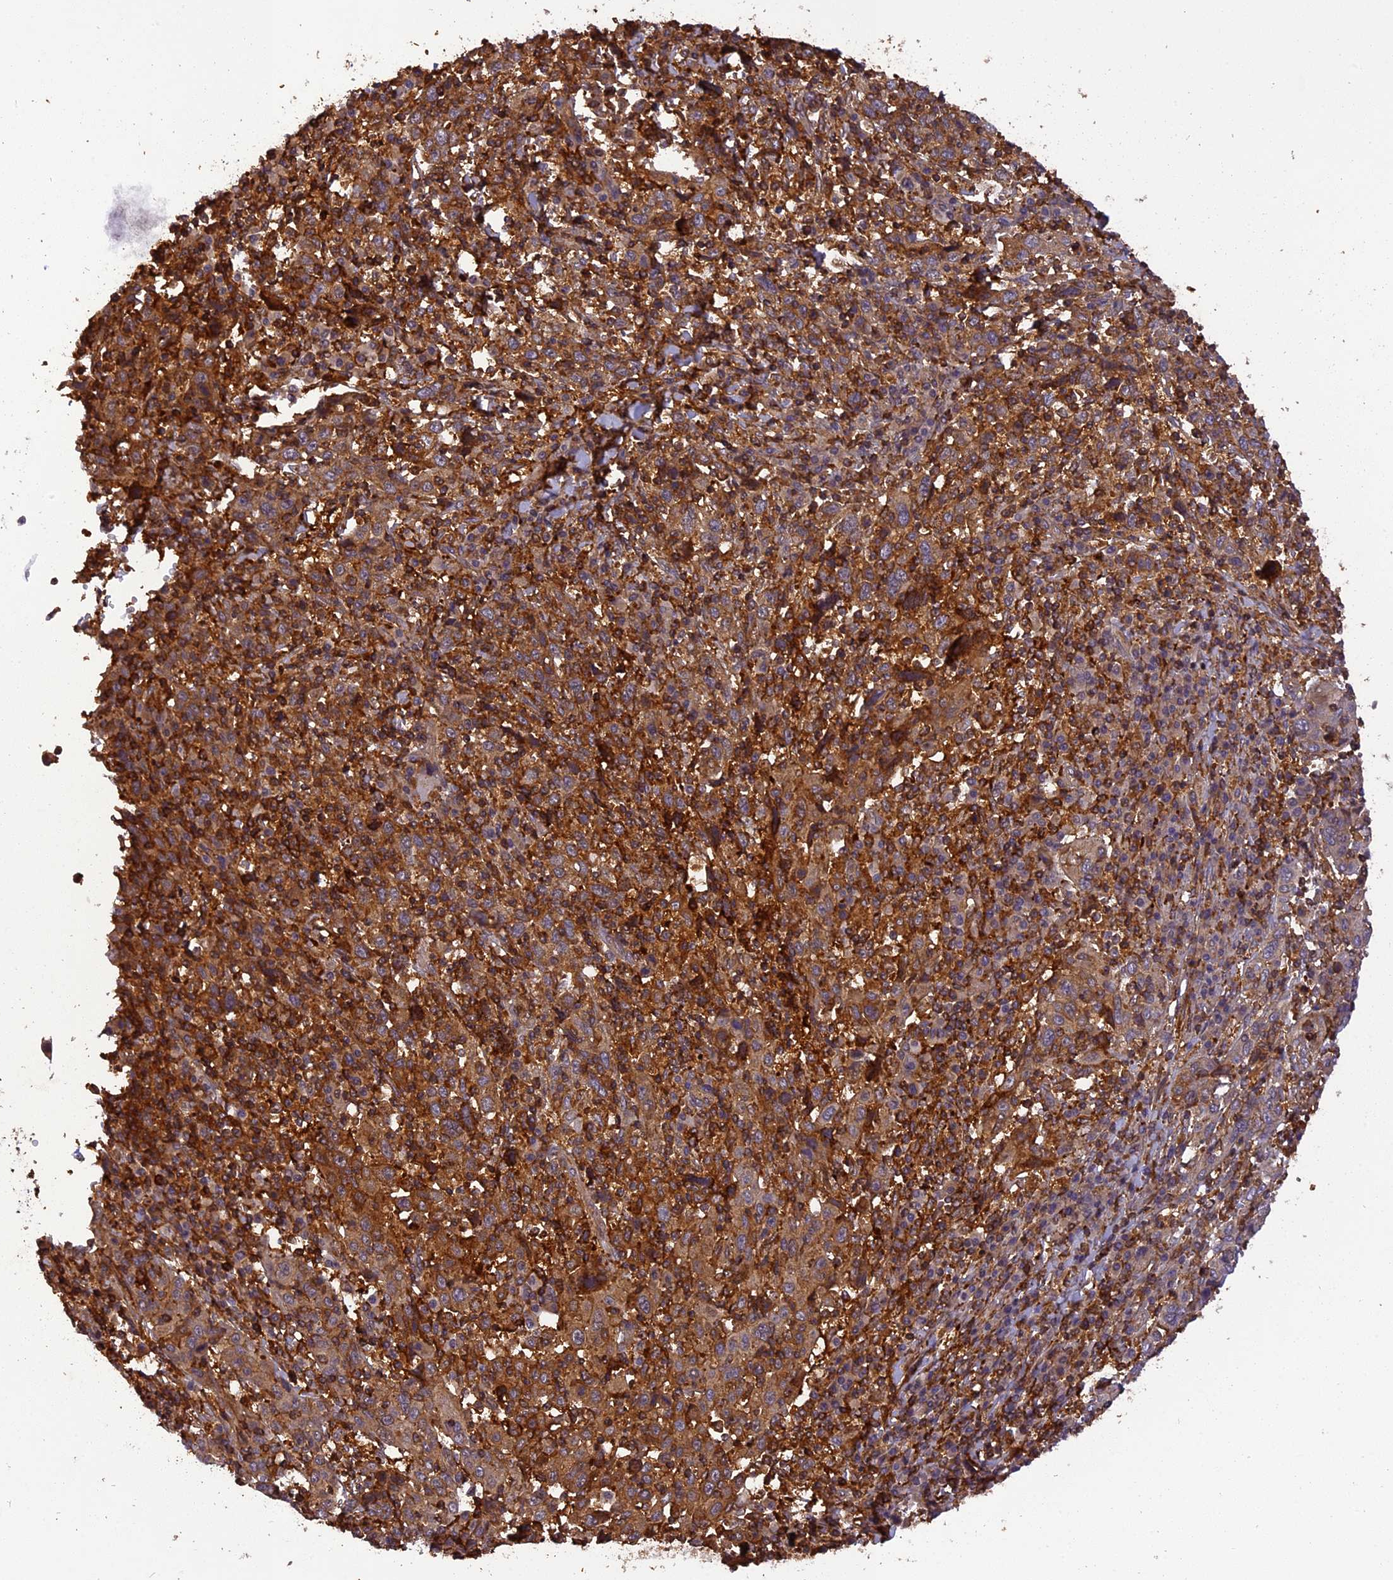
{"staining": {"intensity": "moderate", "quantity": ">75%", "location": "cytoplasmic/membranous"}, "tissue": "cervical cancer", "cell_type": "Tumor cells", "image_type": "cancer", "snomed": [{"axis": "morphology", "description": "Squamous cell carcinoma, NOS"}, {"axis": "topography", "description": "Cervix"}], "caption": "An image showing moderate cytoplasmic/membranous positivity in approximately >75% of tumor cells in squamous cell carcinoma (cervical), as visualized by brown immunohistochemical staining.", "gene": "STOML1", "patient": {"sex": "female", "age": 46}}